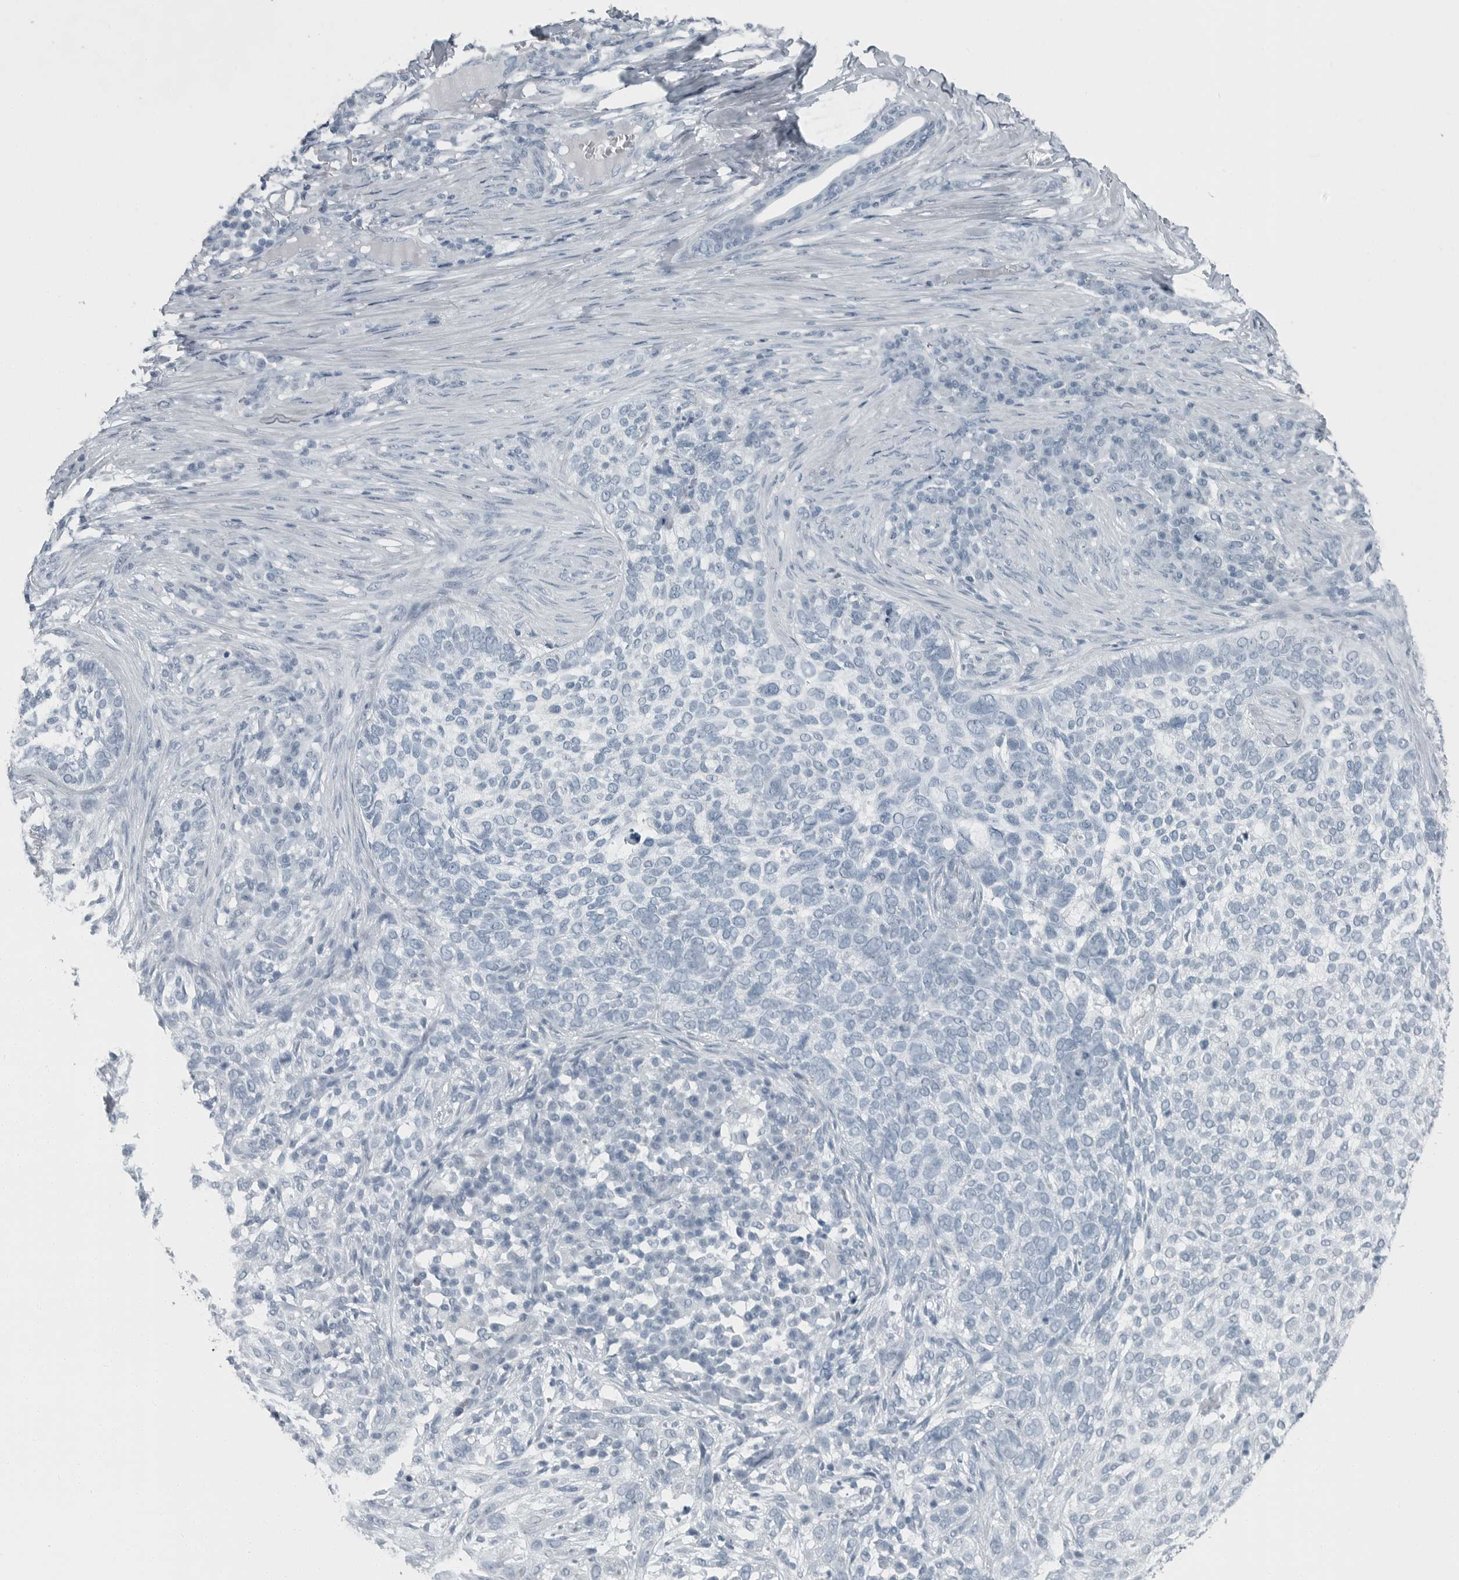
{"staining": {"intensity": "negative", "quantity": "none", "location": "none"}, "tissue": "skin cancer", "cell_type": "Tumor cells", "image_type": "cancer", "snomed": [{"axis": "morphology", "description": "Basal cell carcinoma"}, {"axis": "topography", "description": "Skin"}], "caption": "Histopathology image shows no significant protein staining in tumor cells of skin basal cell carcinoma.", "gene": "ZPBP2", "patient": {"sex": "female", "age": 64}}